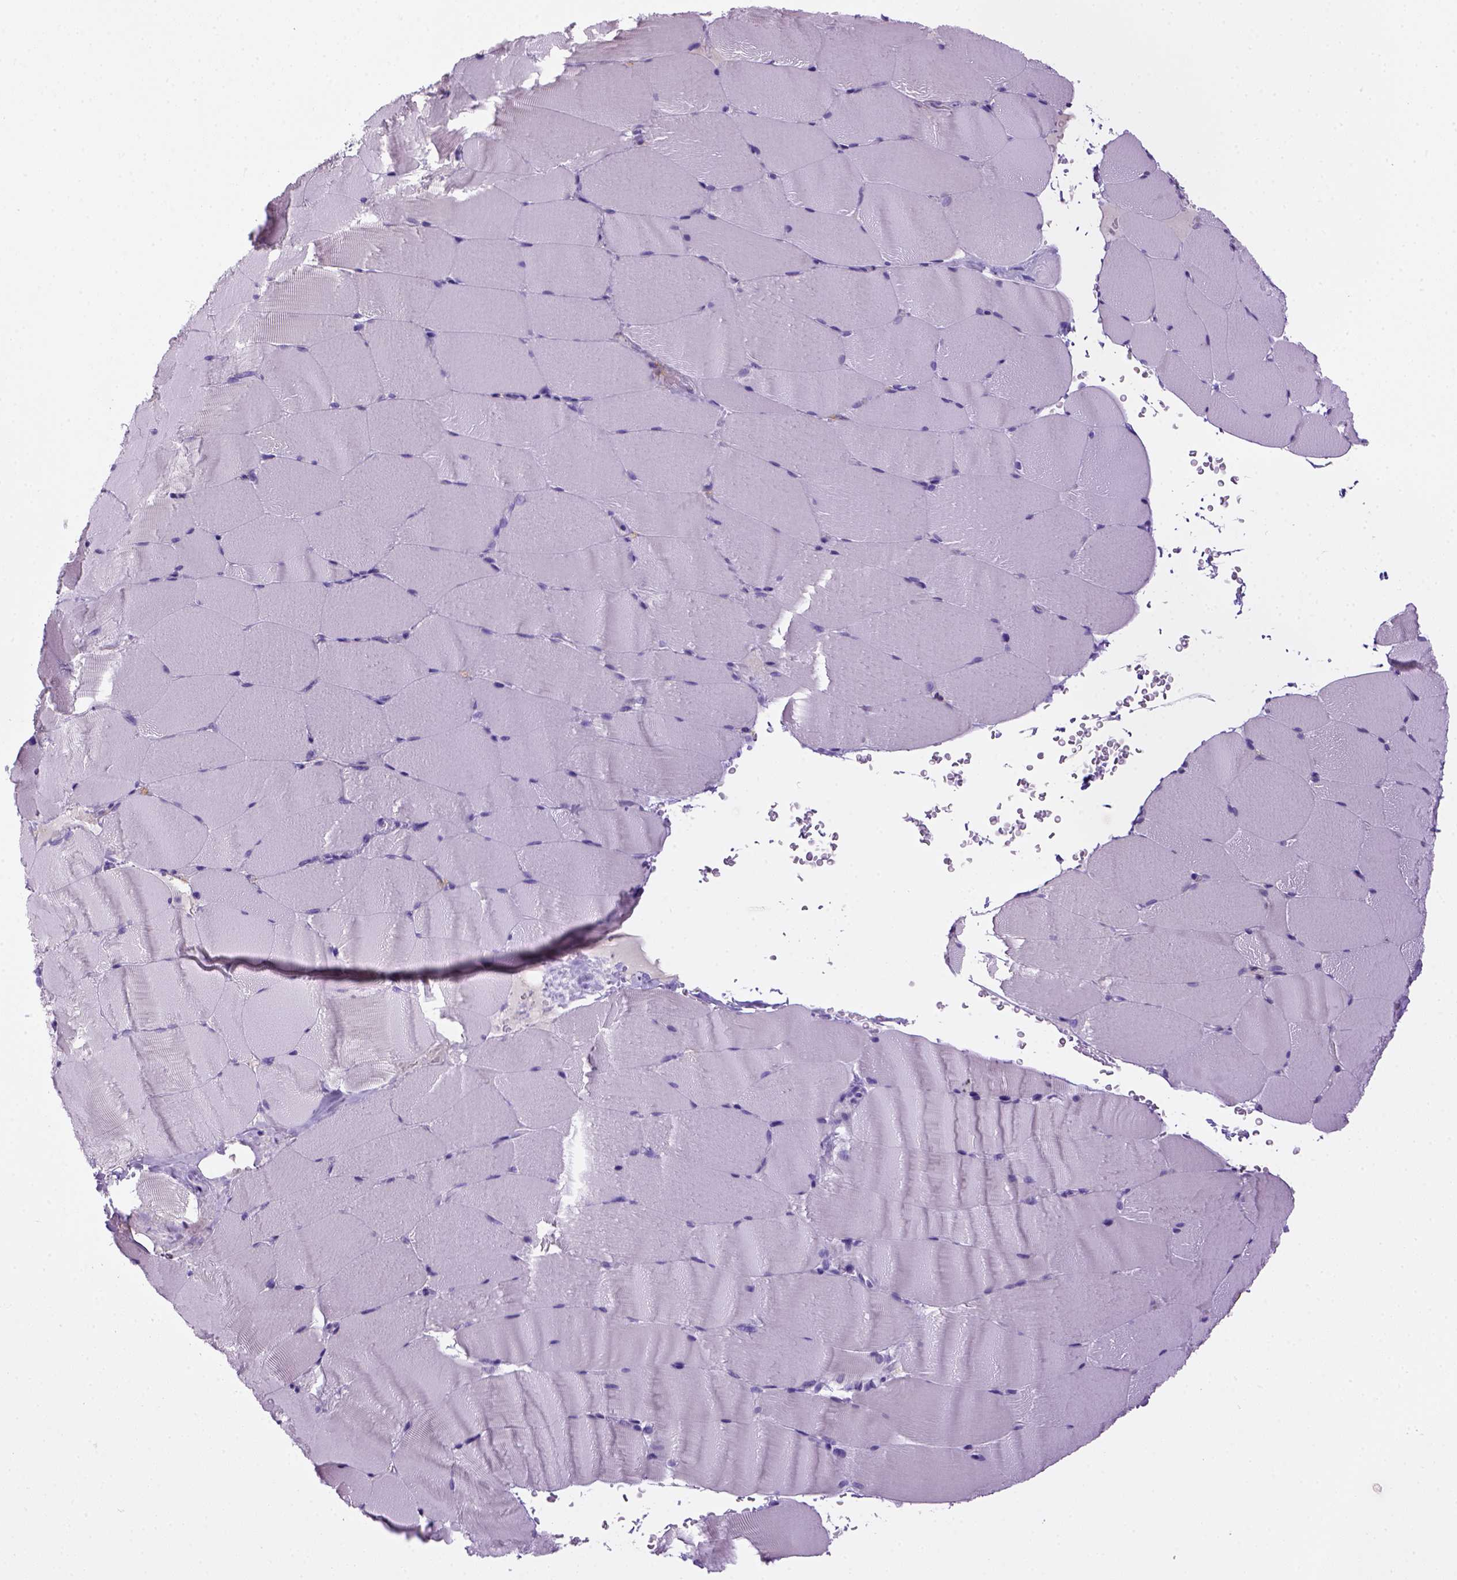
{"staining": {"intensity": "negative", "quantity": "none", "location": "none"}, "tissue": "skeletal muscle", "cell_type": "Myocytes", "image_type": "normal", "snomed": [{"axis": "morphology", "description": "Normal tissue, NOS"}, {"axis": "topography", "description": "Skeletal muscle"}], "caption": "This is an immunohistochemistry (IHC) micrograph of normal human skeletal muscle. There is no positivity in myocytes.", "gene": "CD14", "patient": {"sex": "female", "age": 37}}